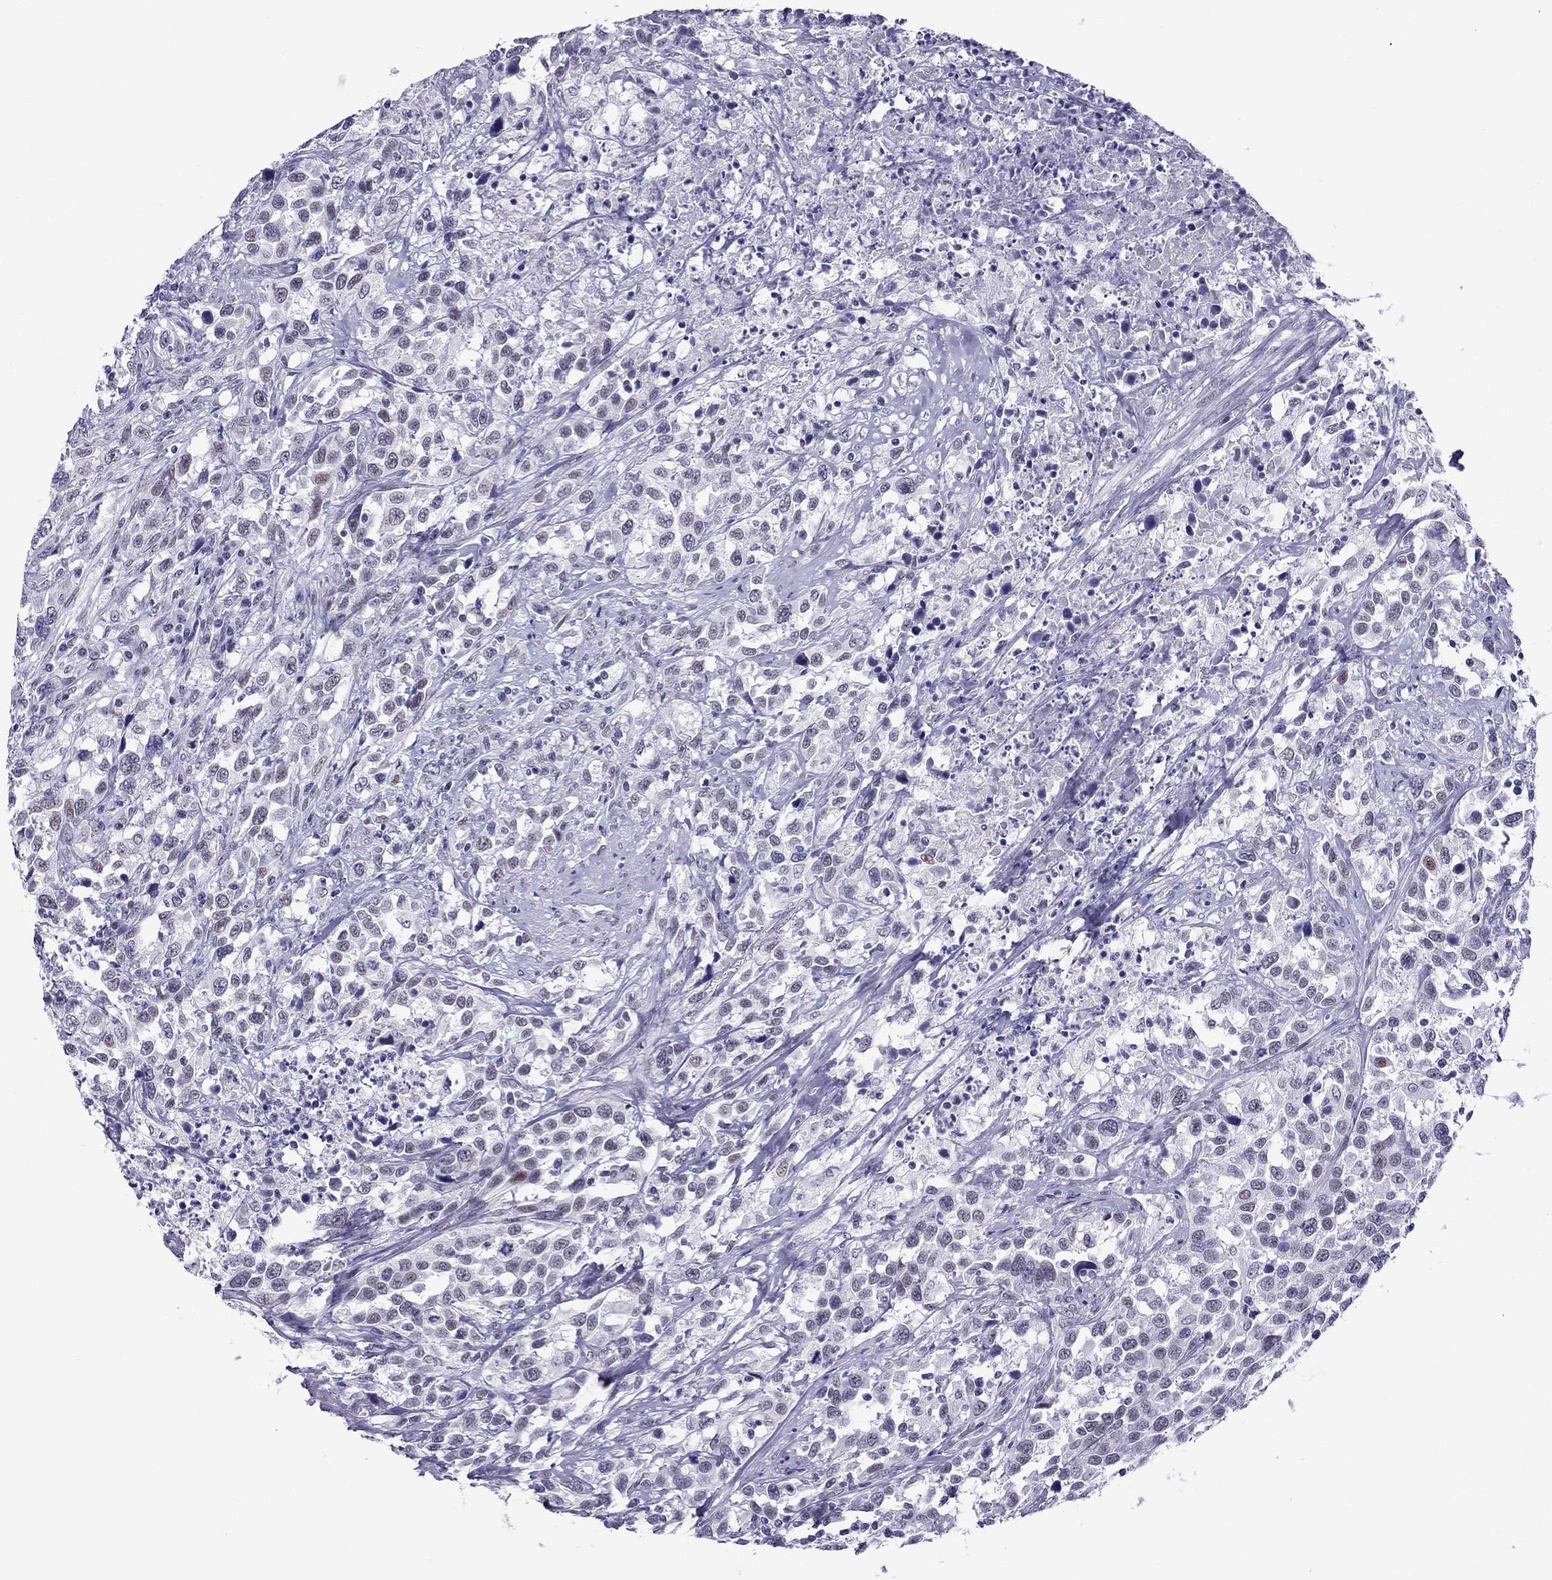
{"staining": {"intensity": "negative", "quantity": "none", "location": "none"}, "tissue": "urothelial cancer", "cell_type": "Tumor cells", "image_type": "cancer", "snomed": [{"axis": "morphology", "description": "Urothelial carcinoma, NOS"}, {"axis": "morphology", "description": "Urothelial carcinoma, High grade"}, {"axis": "topography", "description": "Urinary bladder"}], "caption": "The photomicrograph displays no staining of tumor cells in transitional cell carcinoma. (DAB (3,3'-diaminobenzidine) immunohistochemistry (IHC) visualized using brightfield microscopy, high magnification).", "gene": "MYLK3", "patient": {"sex": "female", "age": 64}}